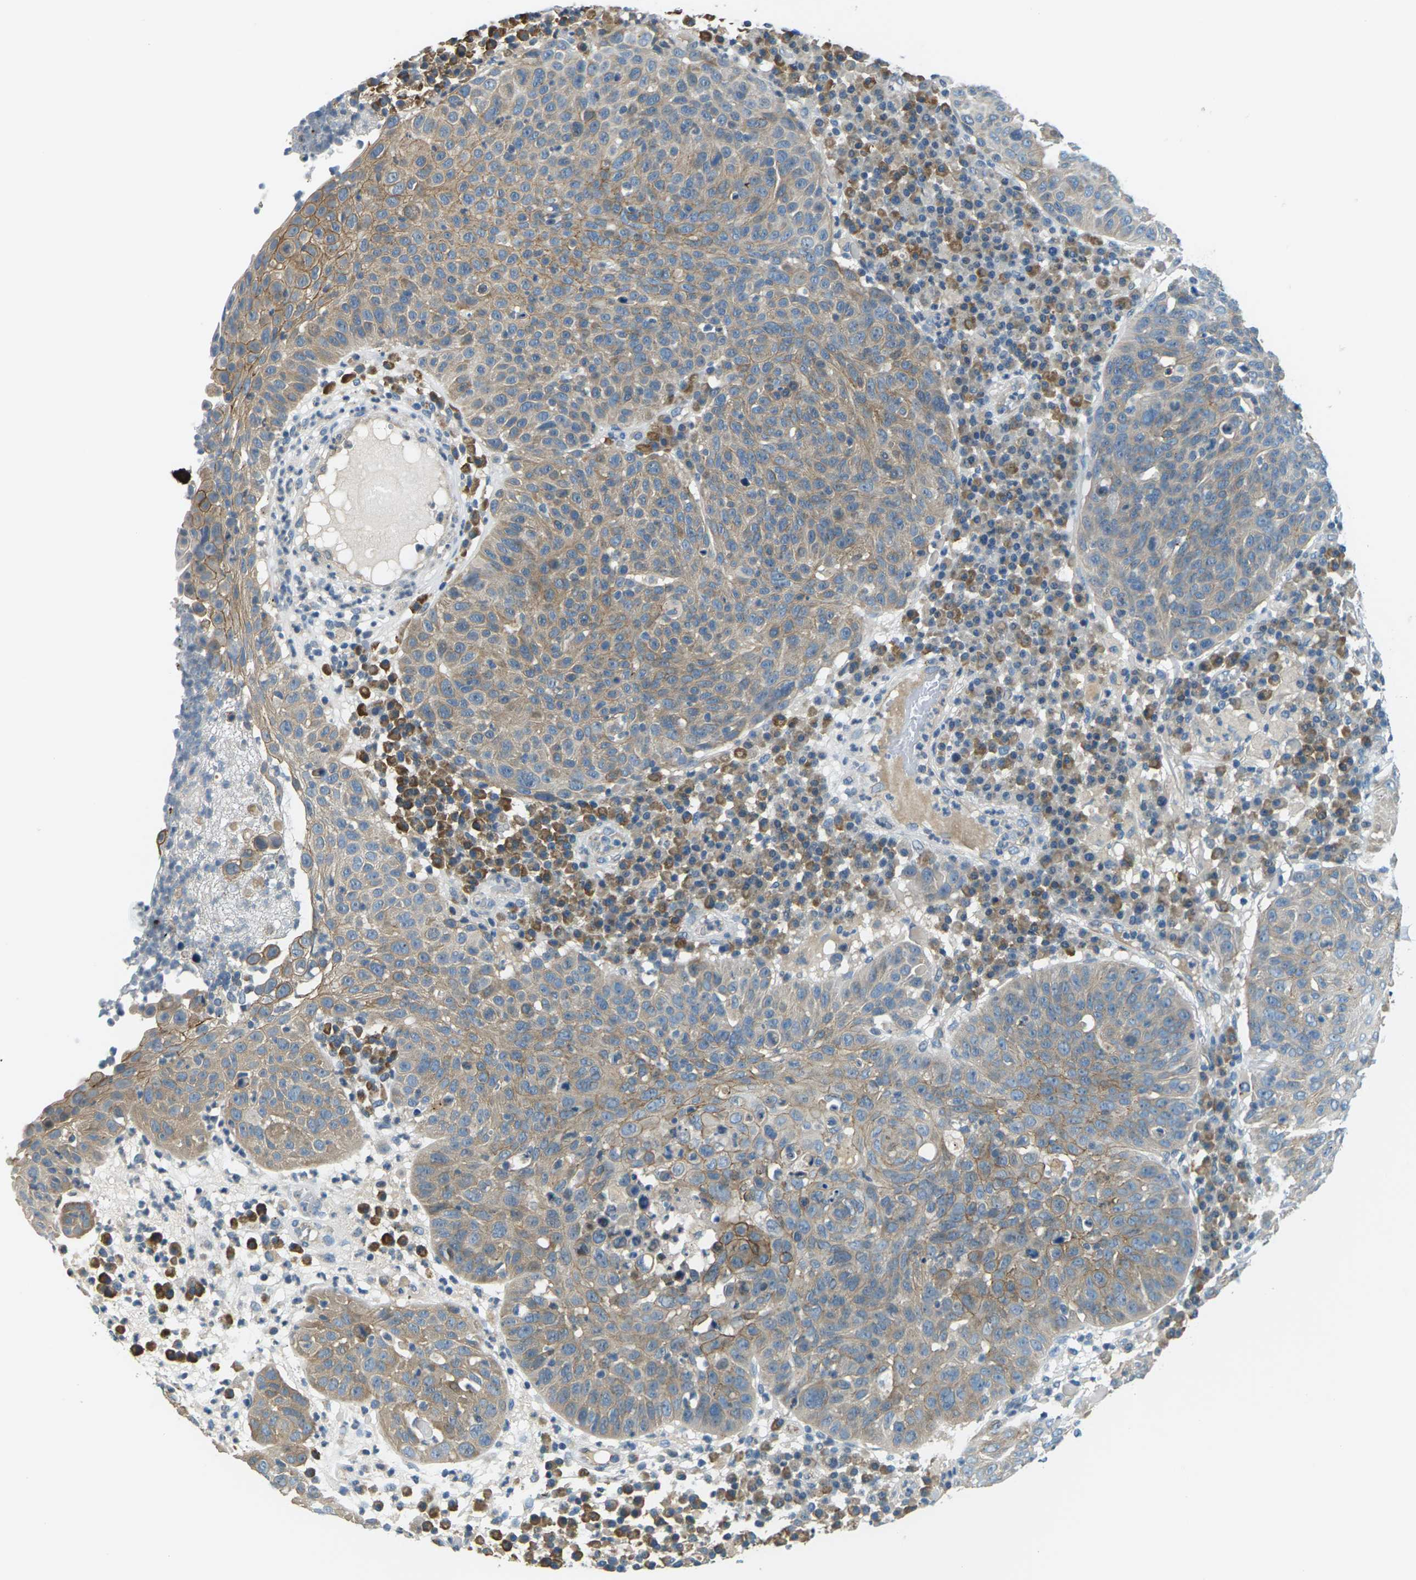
{"staining": {"intensity": "moderate", "quantity": "25%-75%", "location": "cytoplasmic/membranous"}, "tissue": "skin cancer", "cell_type": "Tumor cells", "image_type": "cancer", "snomed": [{"axis": "morphology", "description": "Squamous cell carcinoma in situ, NOS"}, {"axis": "morphology", "description": "Squamous cell carcinoma, NOS"}, {"axis": "topography", "description": "Skin"}], "caption": "There is medium levels of moderate cytoplasmic/membranous expression in tumor cells of skin cancer, as demonstrated by immunohistochemical staining (brown color).", "gene": "SLC13A3", "patient": {"sex": "male", "age": 93}}